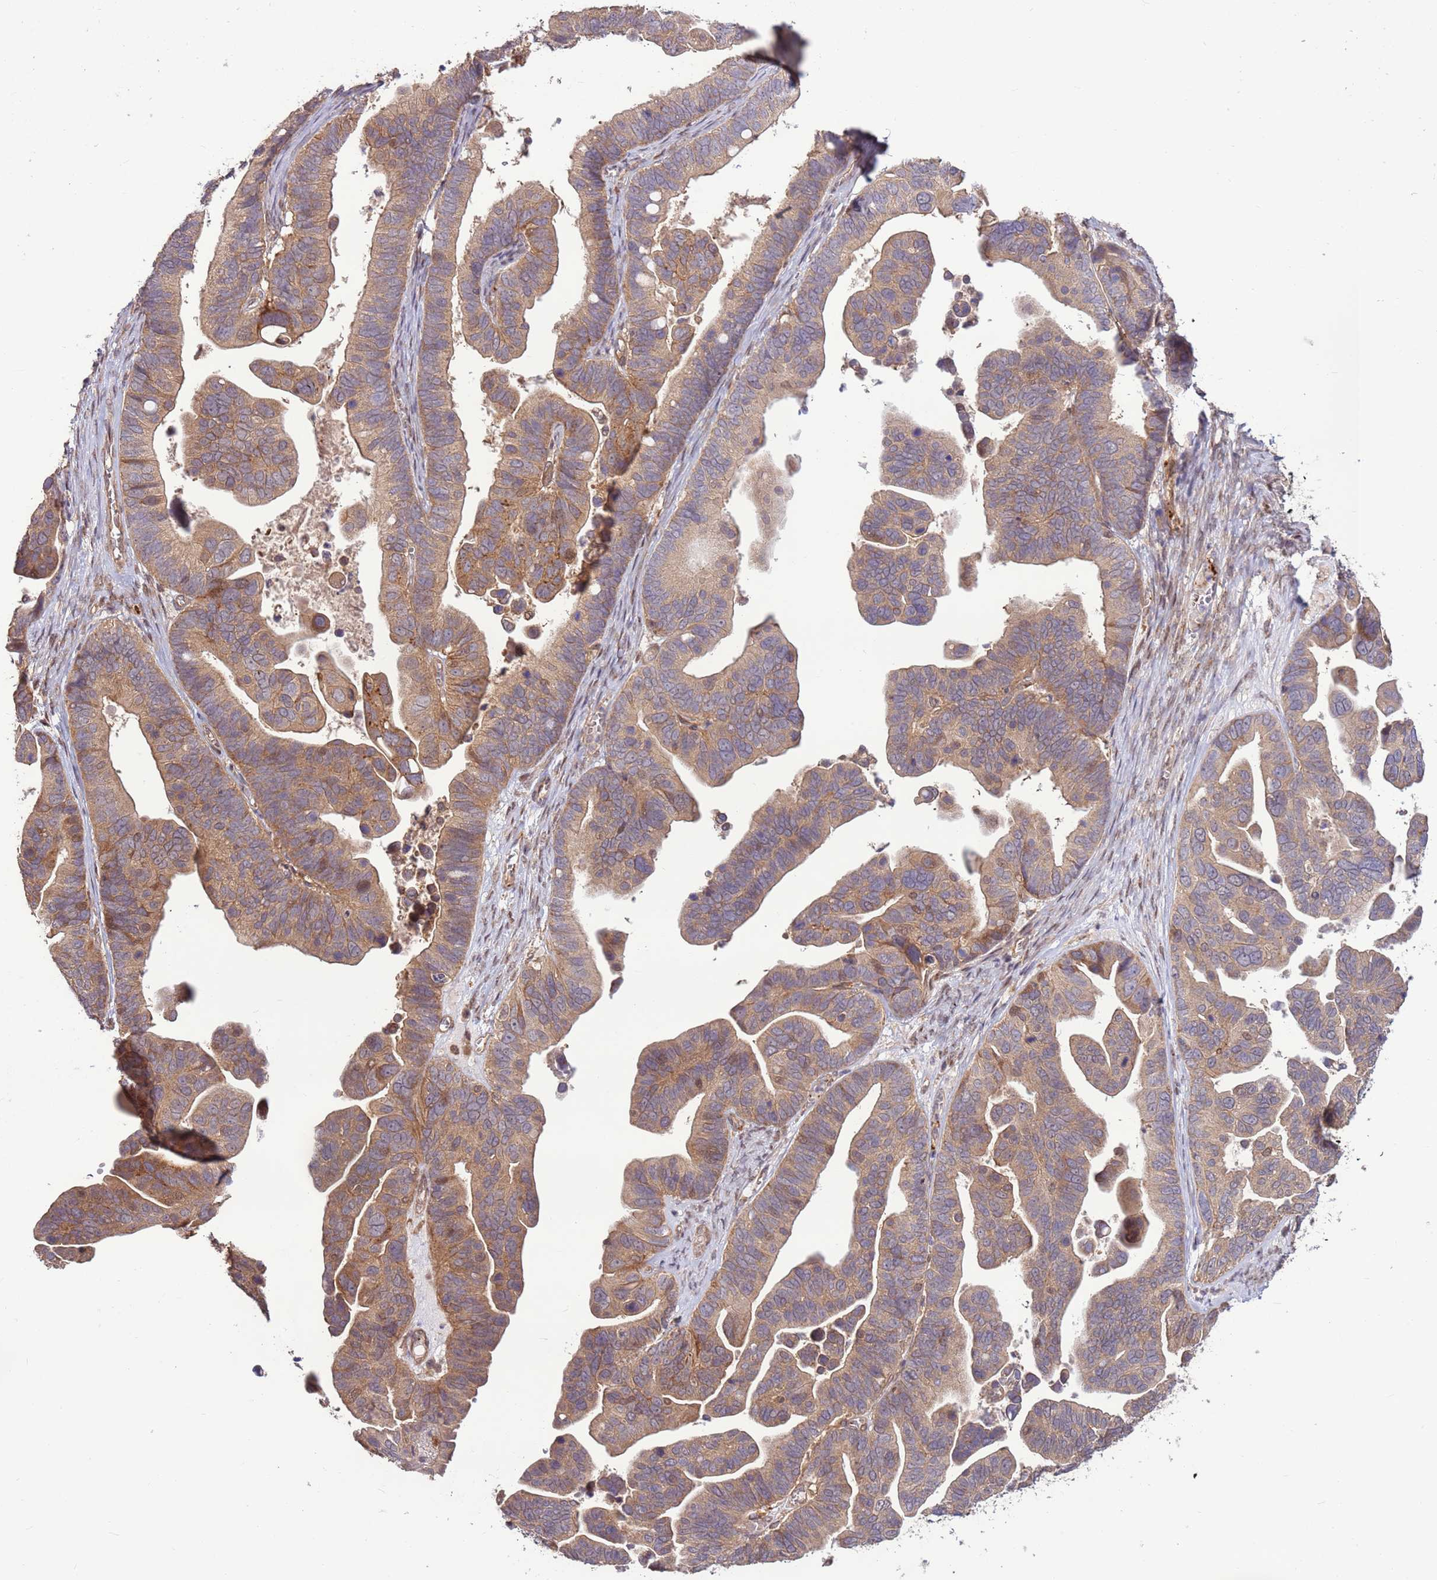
{"staining": {"intensity": "moderate", "quantity": ">75%", "location": "cytoplasmic/membranous"}, "tissue": "ovarian cancer", "cell_type": "Tumor cells", "image_type": "cancer", "snomed": [{"axis": "morphology", "description": "Cystadenocarcinoma, serous, NOS"}, {"axis": "topography", "description": "Ovary"}], "caption": "An image of human ovarian serous cystadenocarcinoma stained for a protein shows moderate cytoplasmic/membranous brown staining in tumor cells.", "gene": "CCDC112", "patient": {"sex": "female", "age": 56}}